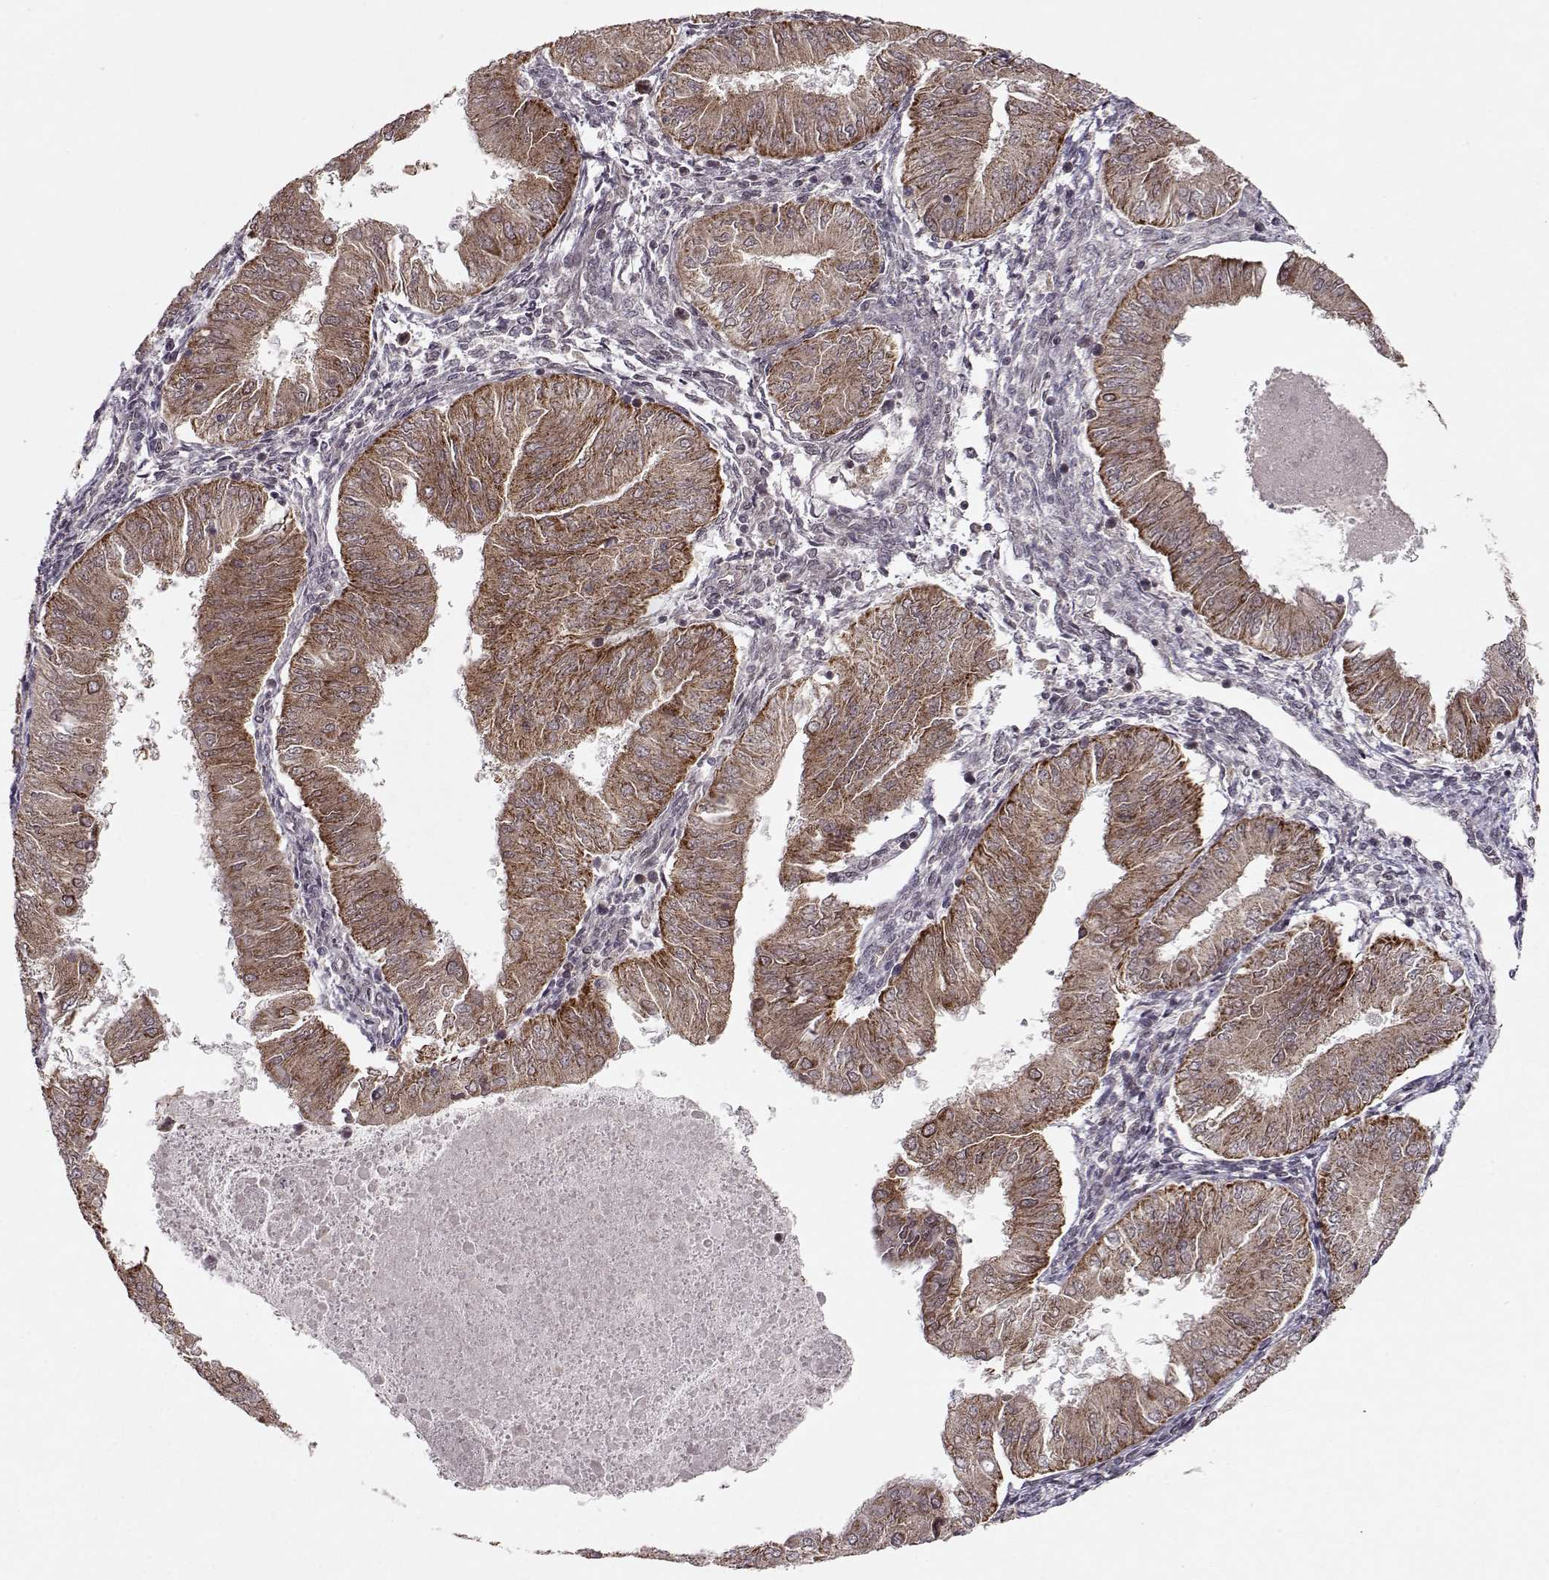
{"staining": {"intensity": "moderate", "quantity": ">75%", "location": "cytoplasmic/membranous"}, "tissue": "endometrial cancer", "cell_type": "Tumor cells", "image_type": "cancer", "snomed": [{"axis": "morphology", "description": "Adenocarcinoma, NOS"}, {"axis": "topography", "description": "Endometrium"}], "caption": "Endometrial cancer (adenocarcinoma) was stained to show a protein in brown. There is medium levels of moderate cytoplasmic/membranous expression in about >75% of tumor cells.", "gene": "RAI1", "patient": {"sex": "female", "age": 53}}